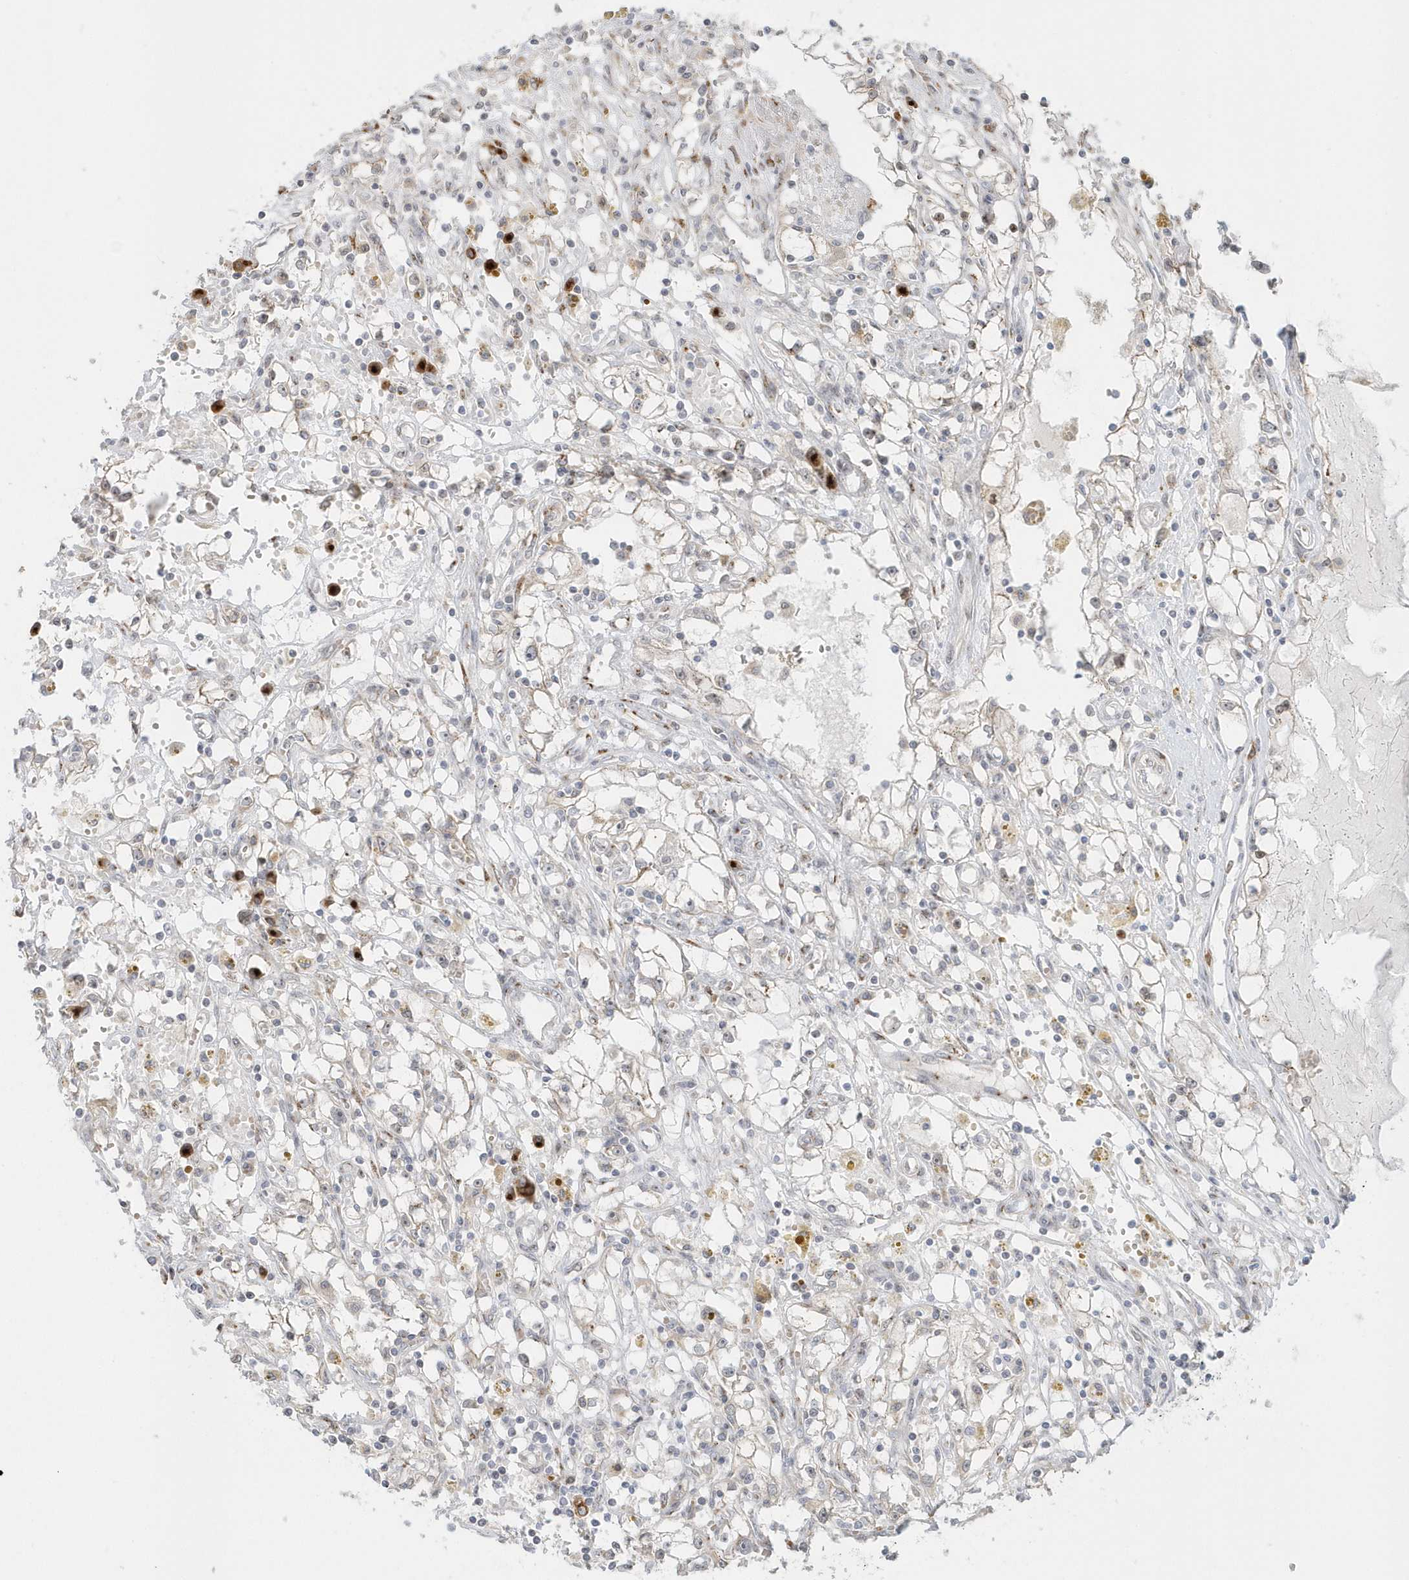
{"staining": {"intensity": "negative", "quantity": "none", "location": "none"}, "tissue": "renal cancer", "cell_type": "Tumor cells", "image_type": "cancer", "snomed": [{"axis": "morphology", "description": "Adenocarcinoma, NOS"}, {"axis": "topography", "description": "Kidney"}], "caption": "An immunohistochemistry (IHC) histopathology image of adenocarcinoma (renal) is shown. There is no staining in tumor cells of adenocarcinoma (renal).", "gene": "DHFR", "patient": {"sex": "male", "age": 56}}